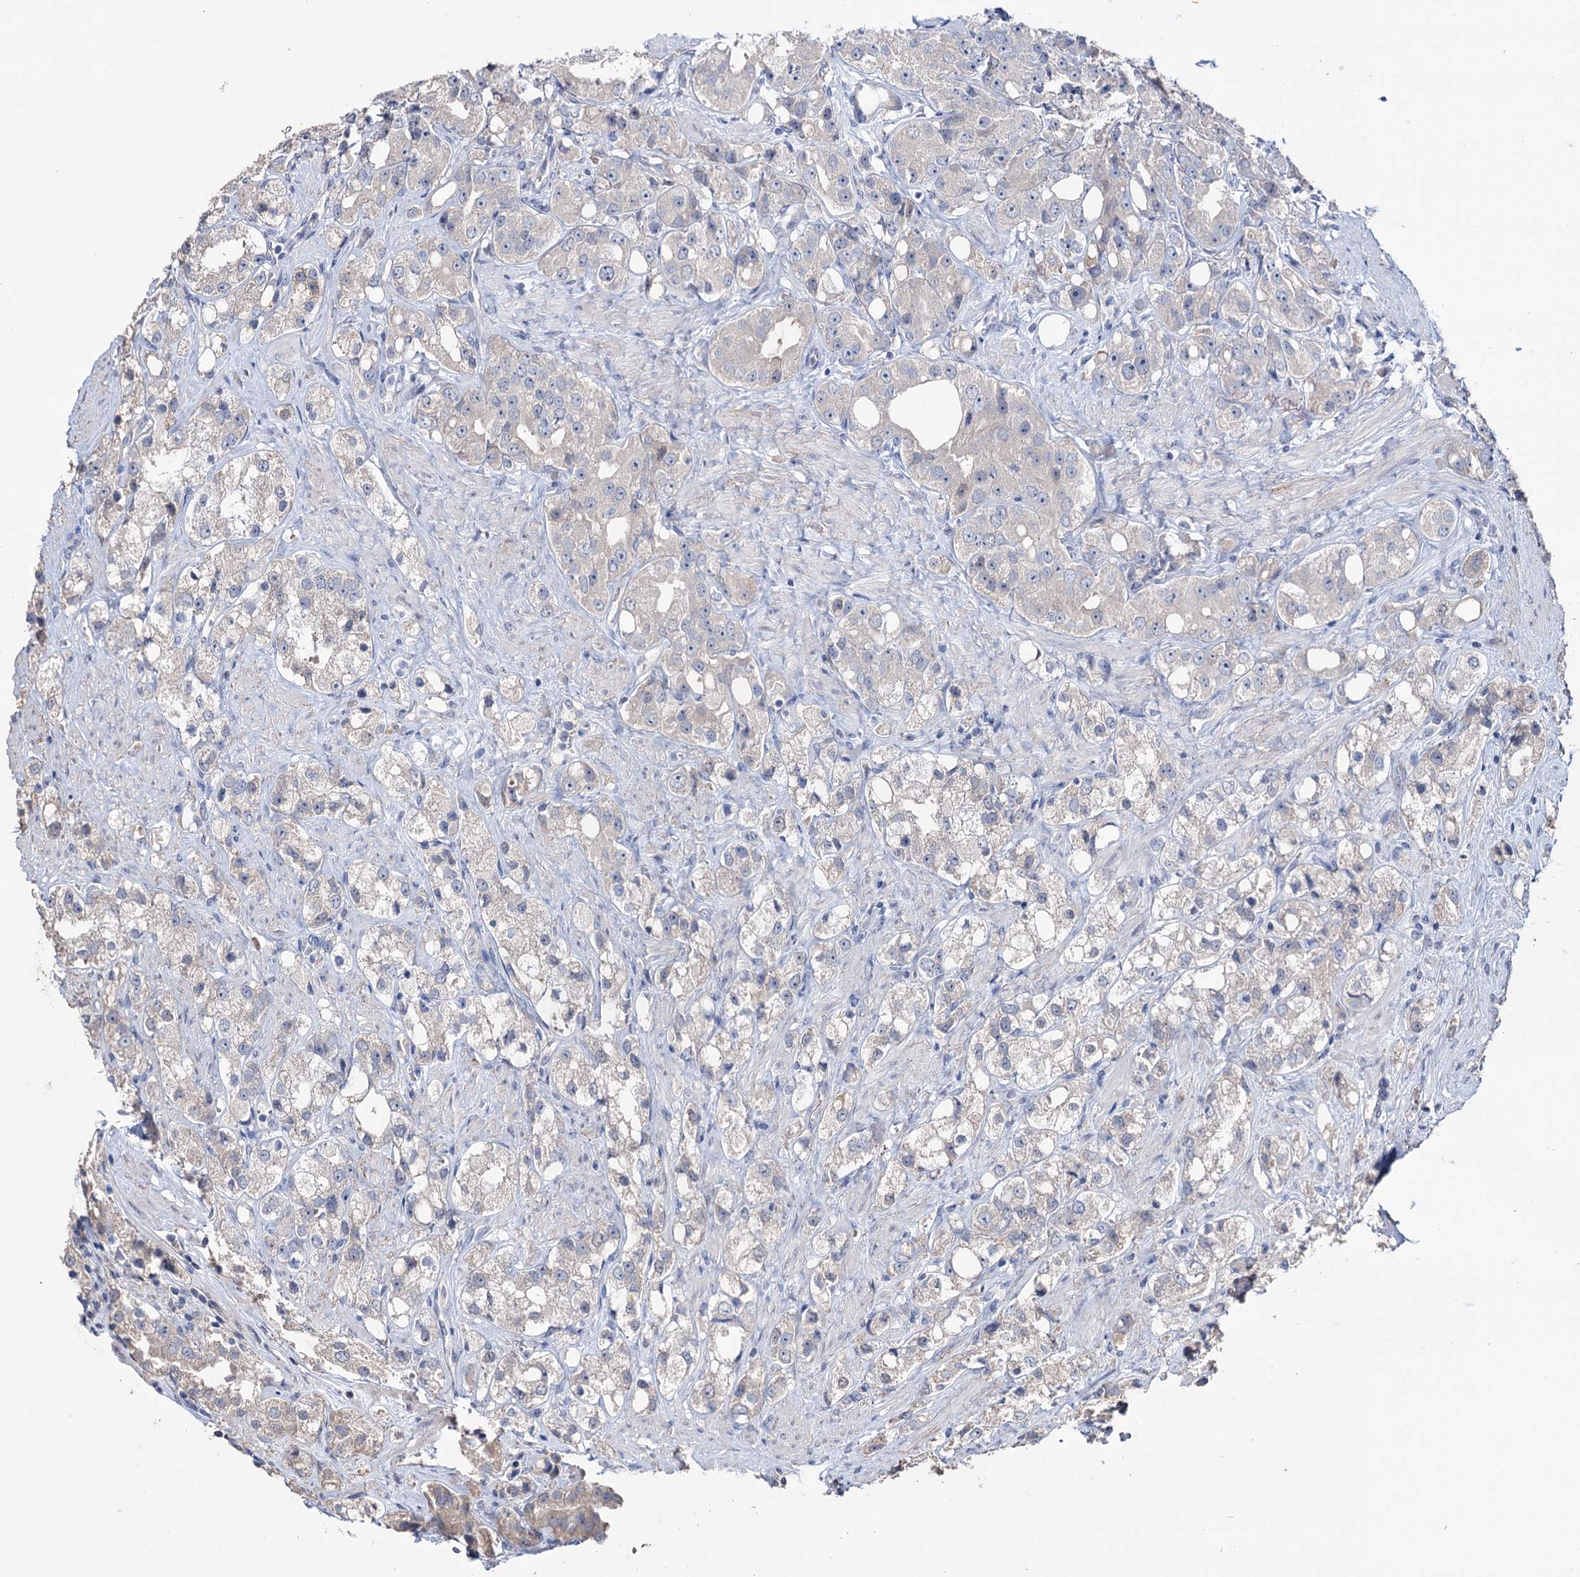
{"staining": {"intensity": "negative", "quantity": "none", "location": "none"}, "tissue": "prostate cancer", "cell_type": "Tumor cells", "image_type": "cancer", "snomed": [{"axis": "morphology", "description": "Adenocarcinoma, NOS"}, {"axis": "topography", "description": "Prostate"}], "caption": "DAB immunohistochemical staining of prostate adenocarcinoma exhibits no significant expression in tumor cells.", "gene": "EPB41L5", "patient": {"sex": "male", "age": 79}}